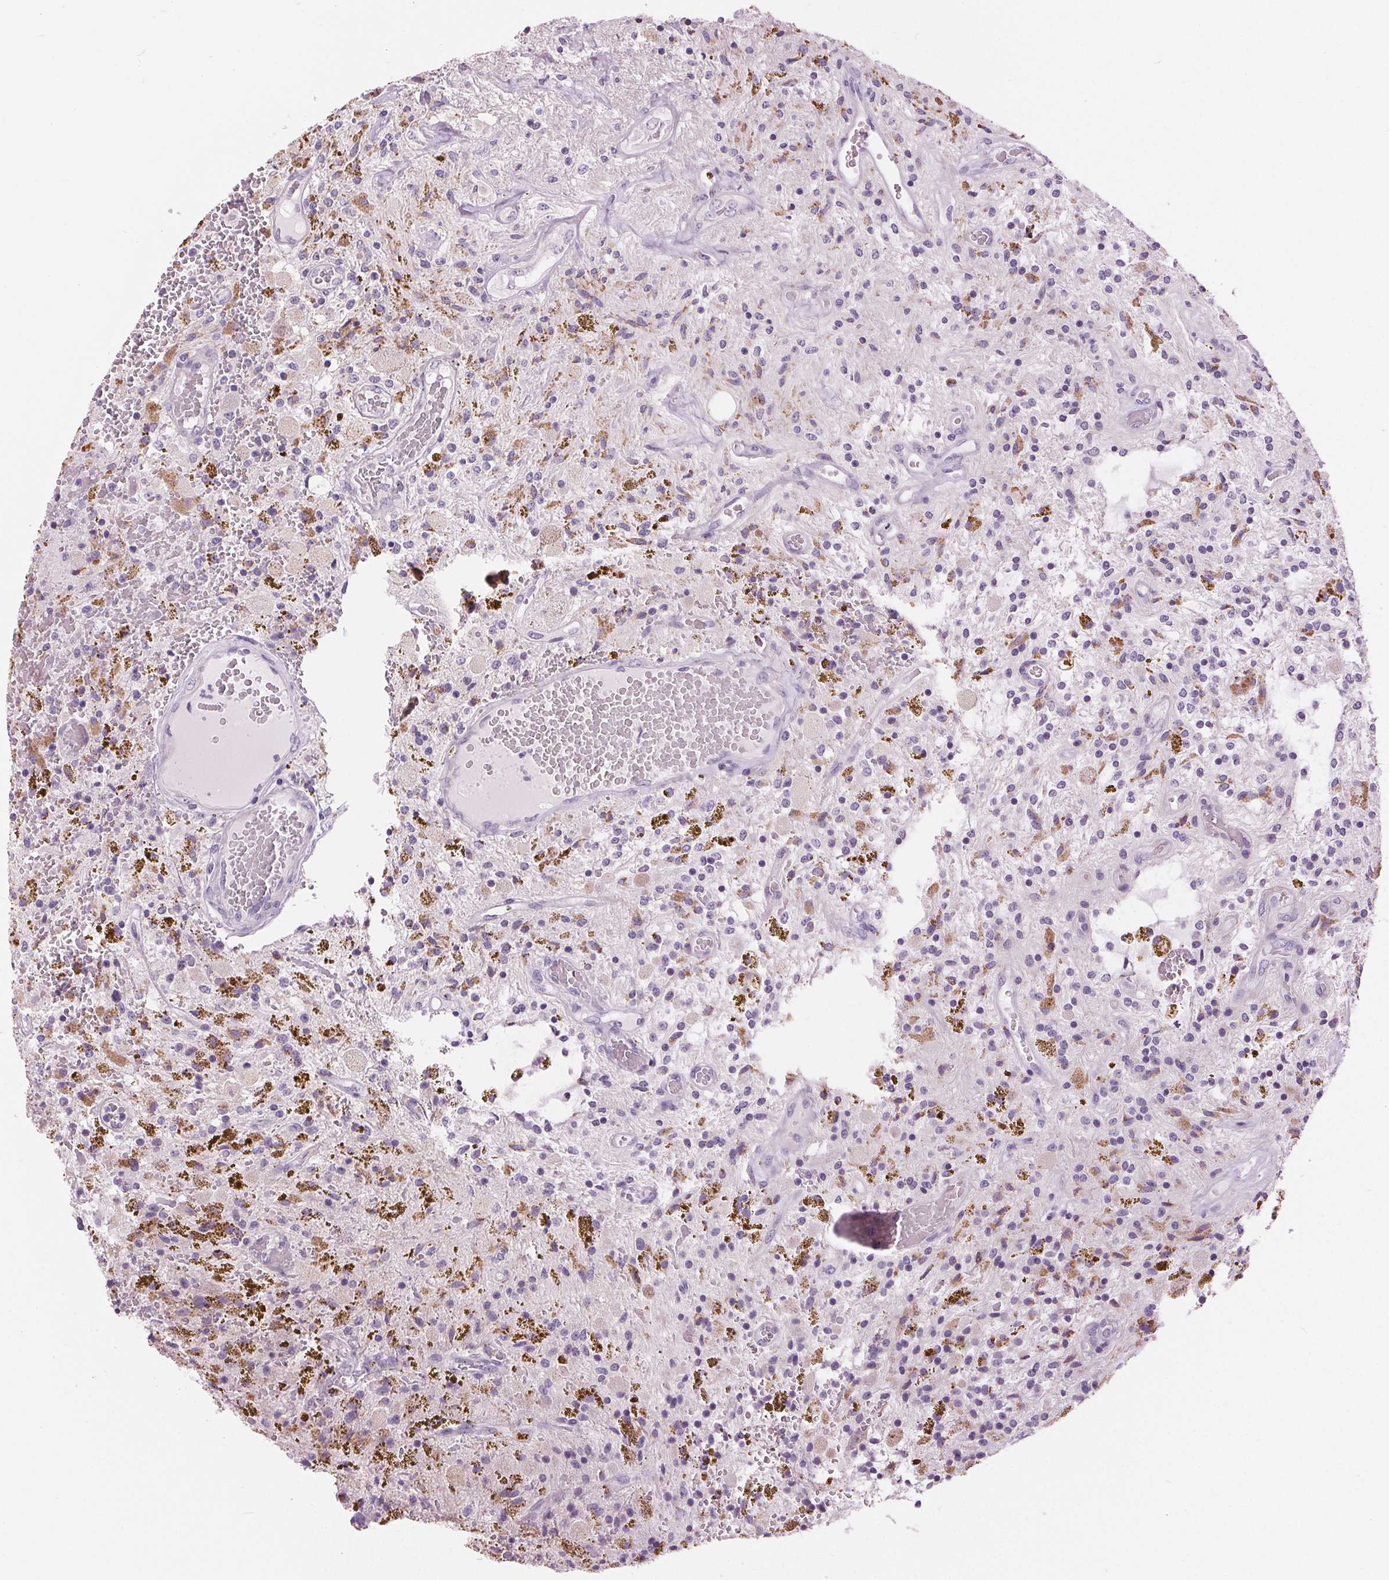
{"staining": {"intensity": "negative", "quantity": "none", "location": "none"}, "tissue": "glioma", "cell_type": "Tumor cells", "image_type": "cancer", "snomed": [{"axis": "morphology", "description": "Glioma, malignant, Low grade"}, {"axis": "topography", "description": "Cerebellum"}], "caption": "Glioma was stained to show a protein in brown. There is no significant positivity in tumor cells.", "gene": "MISP", "patient": {"sex": "female", "age": 14}}